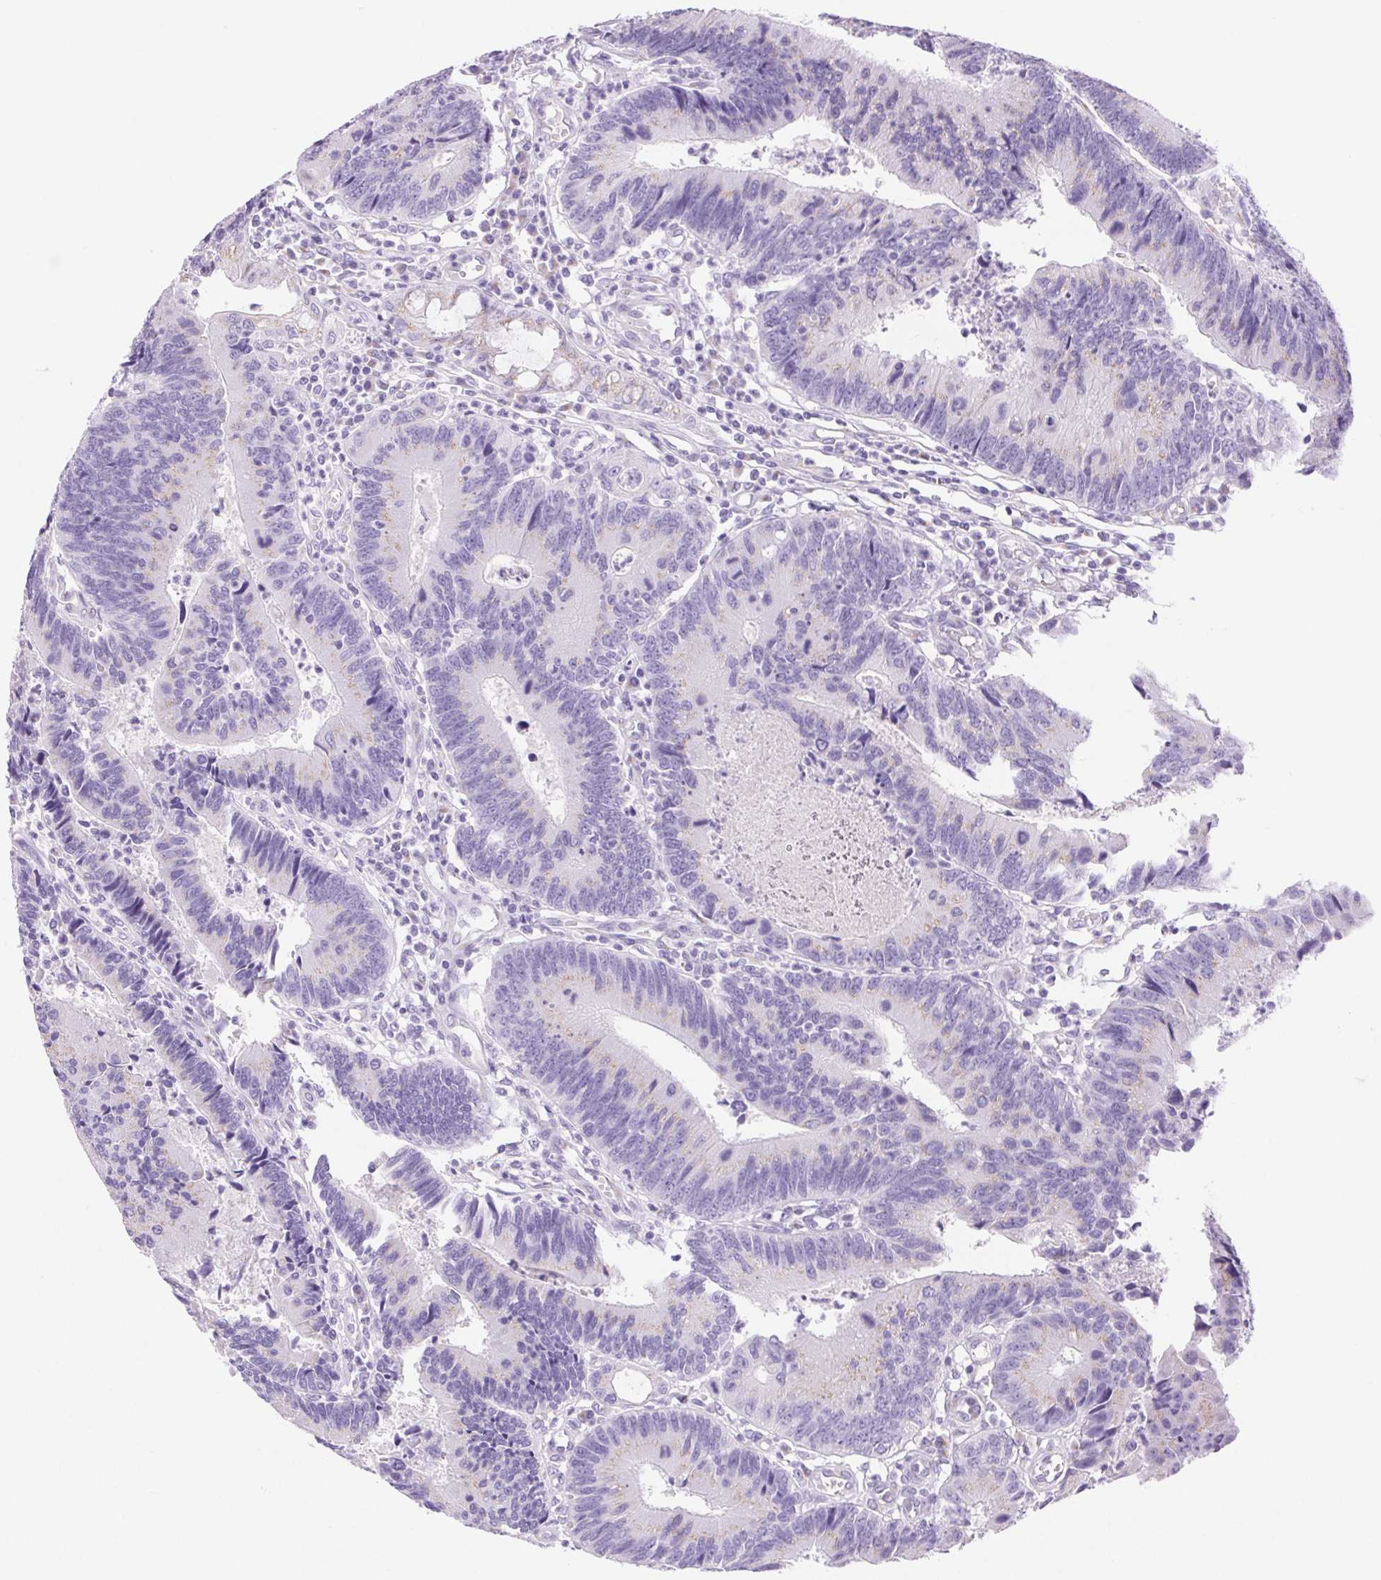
{"staining": {"intensity": "negative", "quantity": "none", "location": "none"}, "tissue": "colorectal cancer", "cell_type": "Tumor cells", "image_type": "cancer", "snomed": [{"axis": "morphology", "description": "Adenocarcinoma, NOS"}, {"axis": "topography", "description": "Colon"}], "caption": "The immunohistochemistry histopathology image has no significant staining in tumor cells of colorectal adenocarcinoma tissue.", "gene": "SERPINB3", "patient": {"sex": "female", "age": 67}}